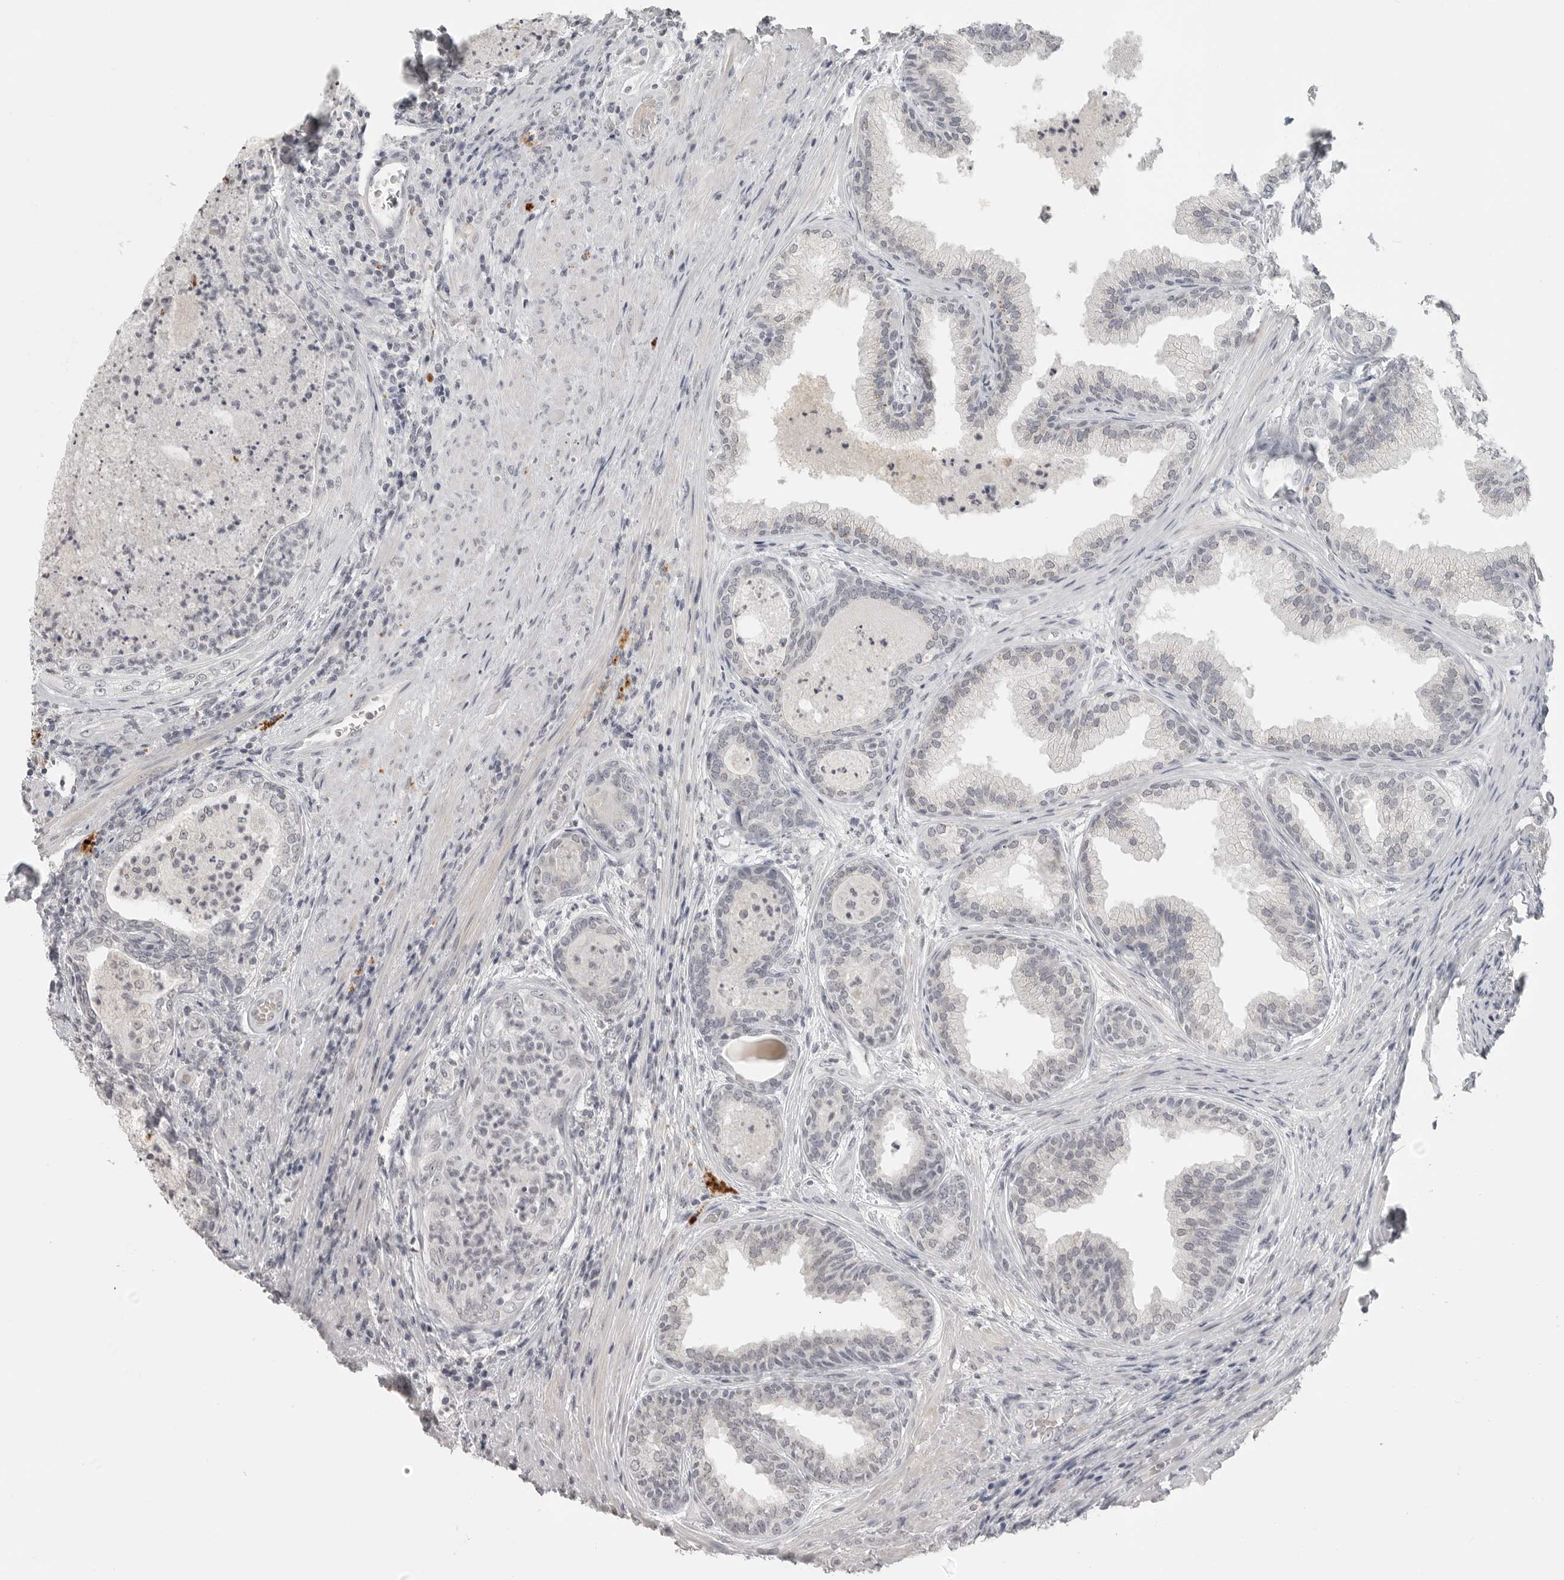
{"staining": {"intensity": "negative", "quantity": "none", "location": "none"}, "tissue": "prostate", "cell_type": "Glandular cells", "image_type": "normal", "snomed": [{"axis": "morphology", "description": "Normal tissue, NOS"}, {"axis": "topography", "description": "Prostate"}], "caption": "IHC photomicrograph of normal human prostate stained for a protein (brown), which demonstrates no expression in glandular cells.", "gene": "PRSS1", "patient": {"sex": "male", "age": 76}}